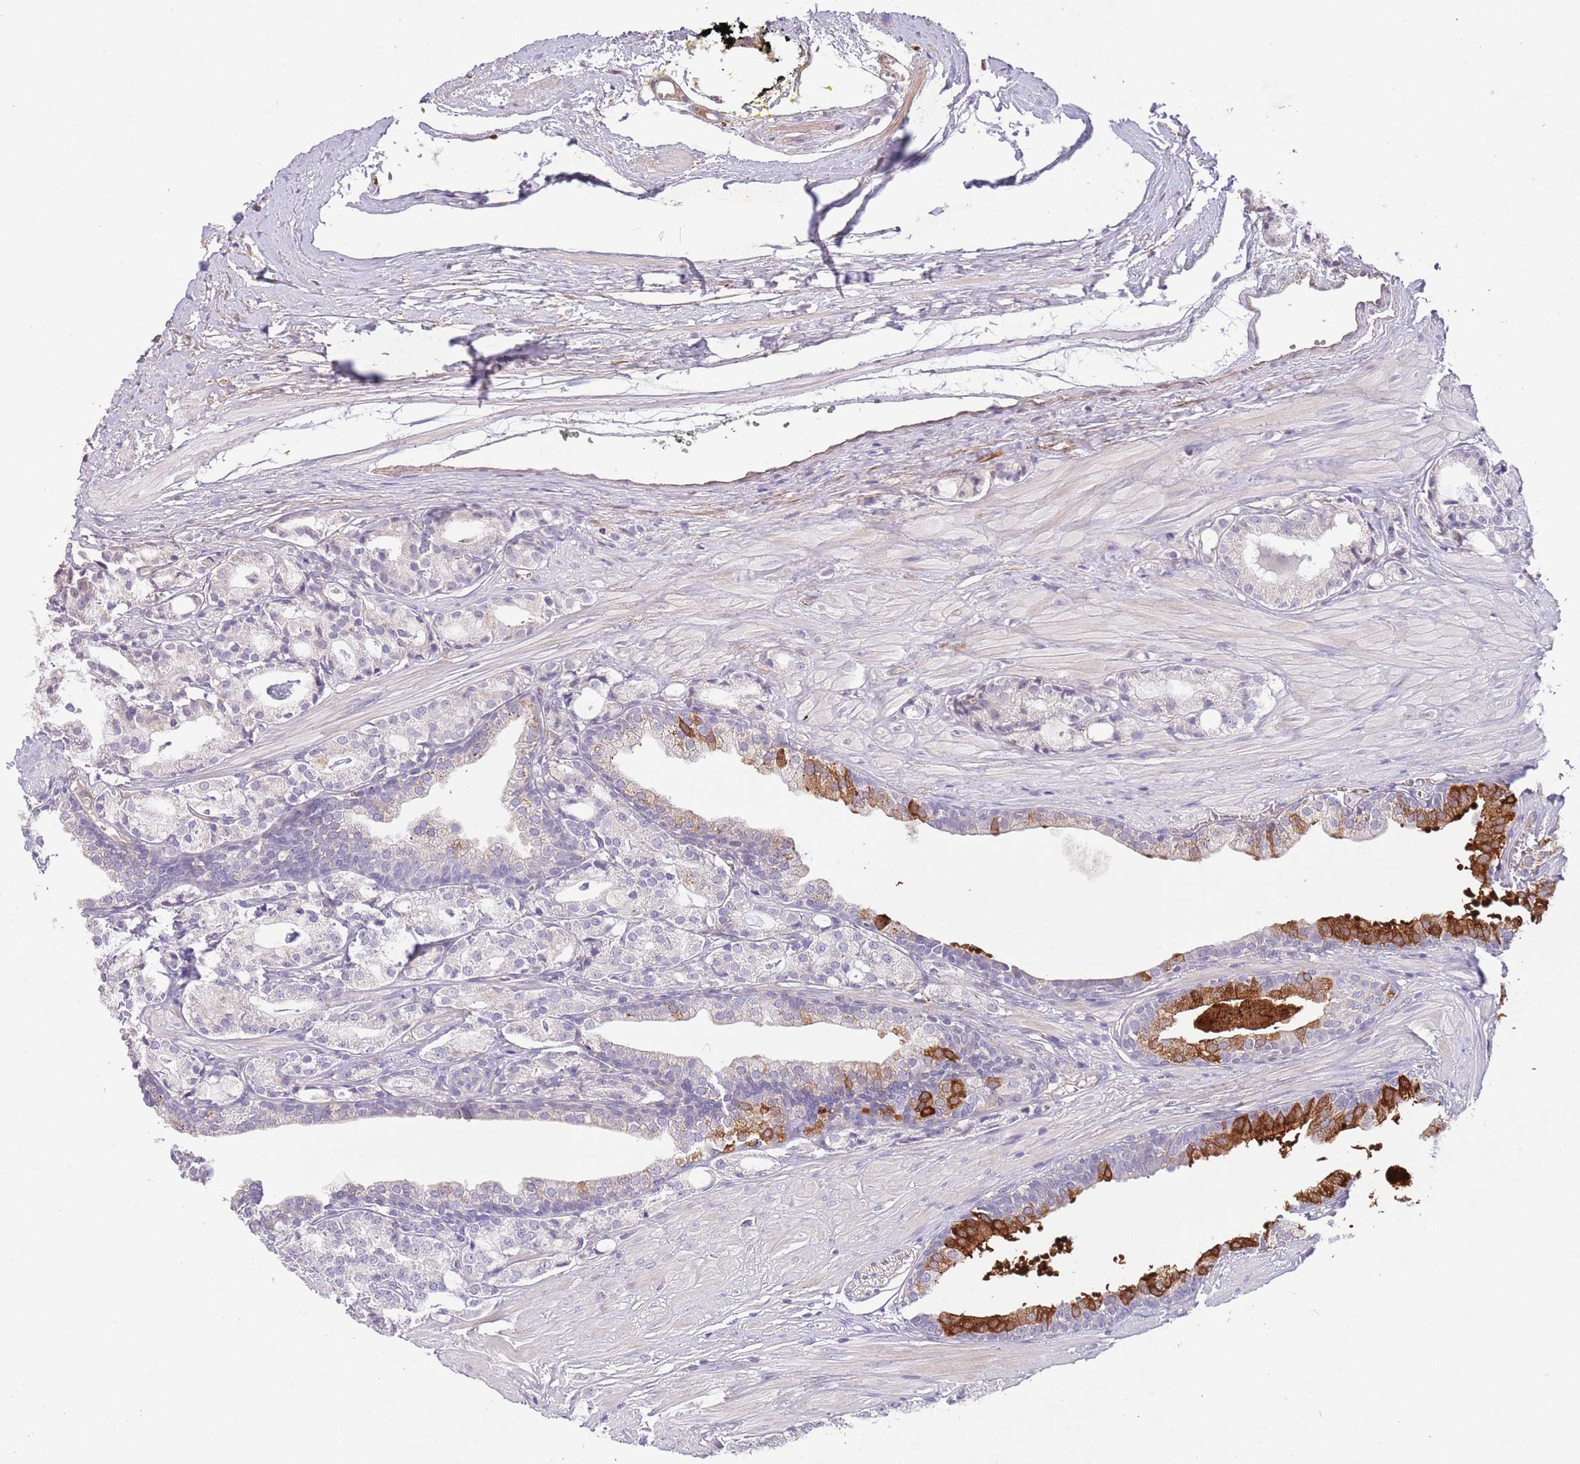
{"staining": {"intensity": "negative", "quantity": "none", "location": "none"}, "tissue": "prostate cancer", "cell_type": "Tumor cells", "image_type": "cancer", "snomed": [{"axis": "morphology", "description": "Adenocarcinoma, High grade"}, {"axis": "topography", "description": "Prostate"}], "caption": "This is an immunohistochemistry histopathology image of prostate cancer. There is no expression in tumor cells.", "gene": "ZNF658", "patient": {"sex": "male", "age": 71}}